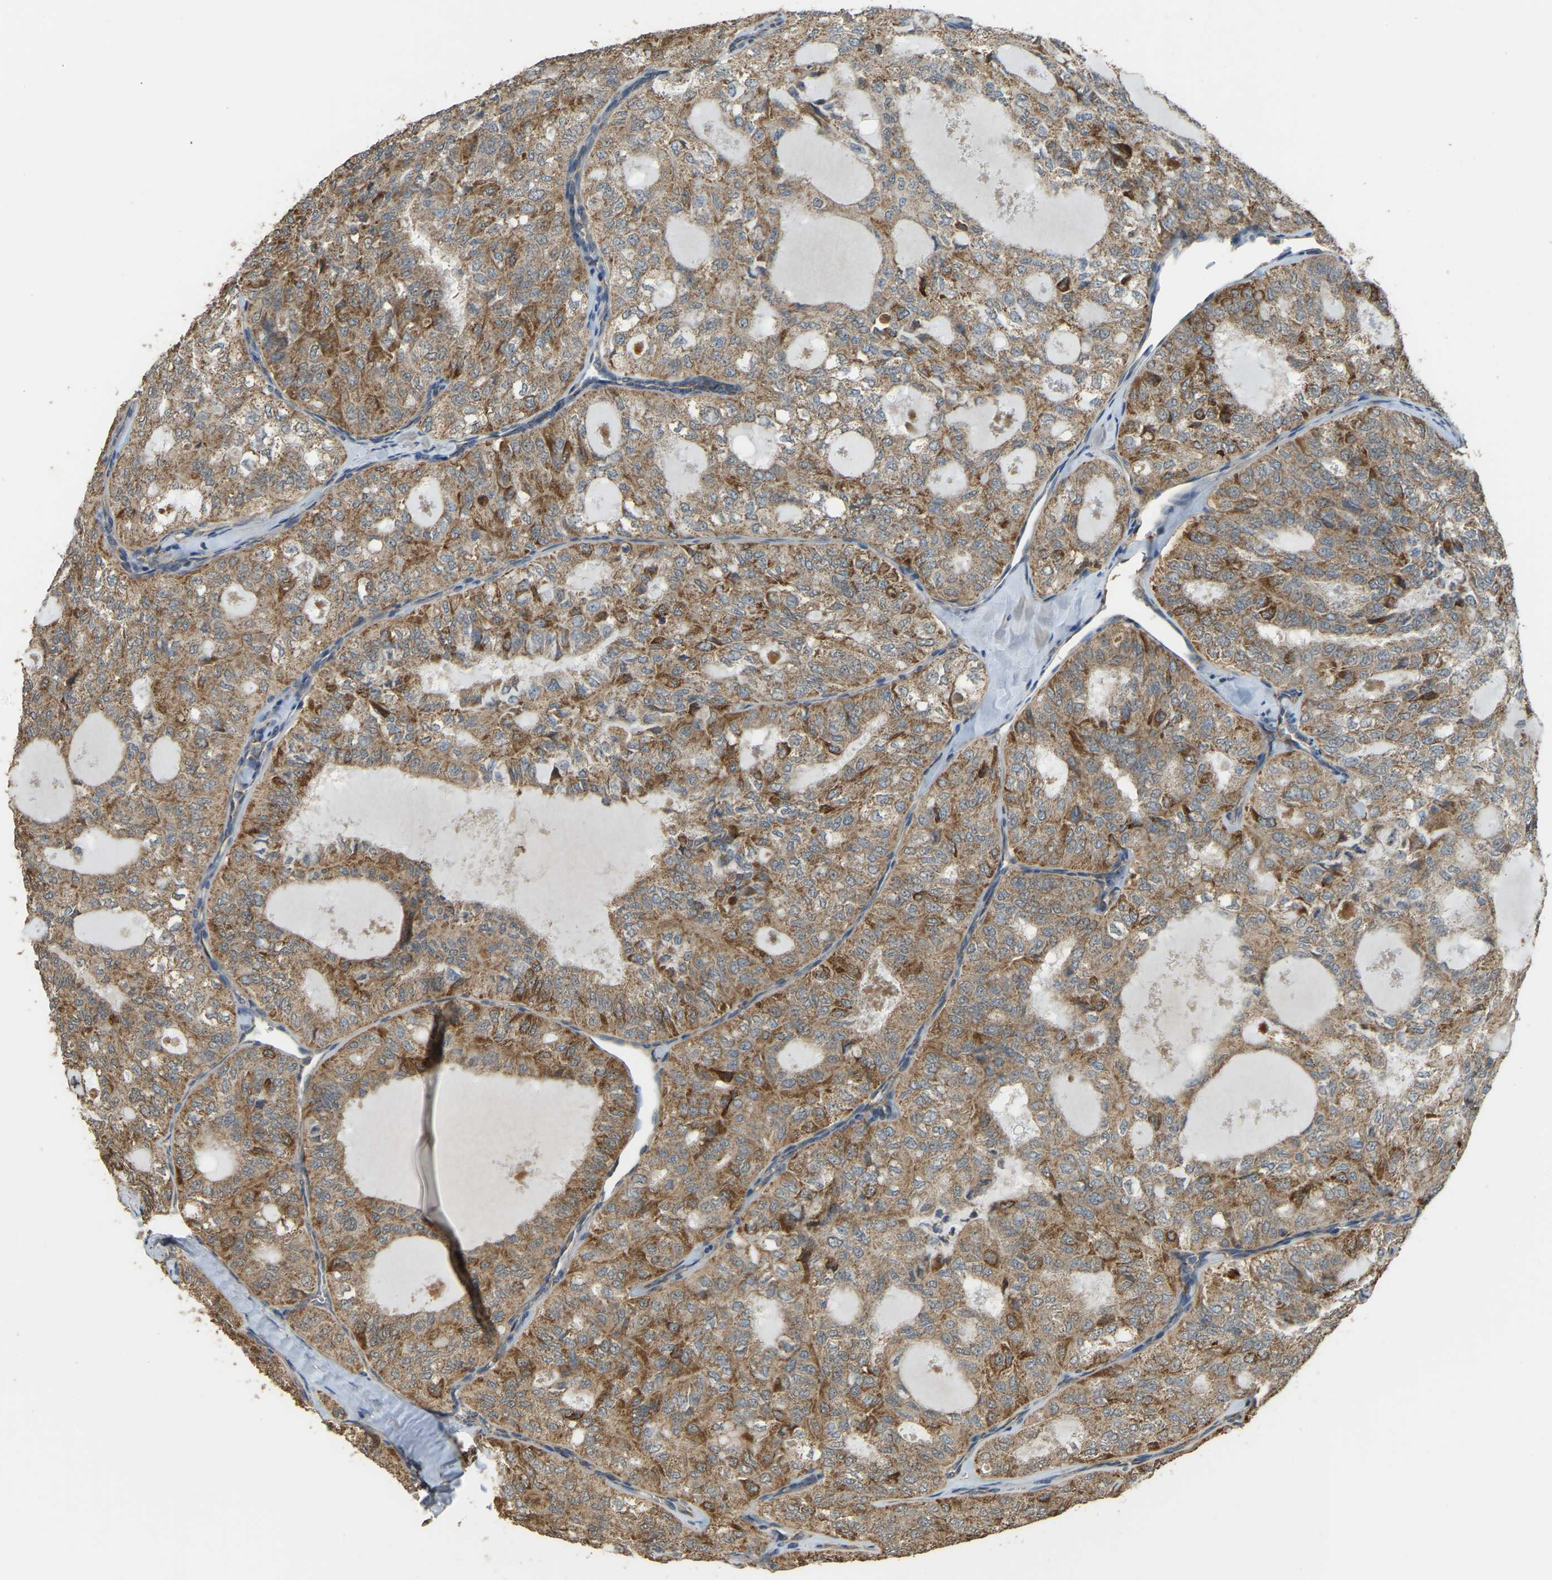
{"staining": {"intensity": "moderate", "quantity": ">75%", "location": "cytoplasmic/membranous"}, "tissue": "thyroid cancer", "cell_type": "Tumor cells", "image_type": "cancer", "snomed": [{"axis": "morphology", "description": "Follicular adenoma carcinoma, NOS"}, {"axis": "topography", "description": "Thyroid gland"}], "caption": "Immunohistochemistry staining of follicular adenoma carcinoma (thyroid), which shows medium levels of moderate cytoplasmic/membranous expression in about >75% of tumor cells indicating moderate cytoplasmic/membranous protein positivity. The staining was performed using DAB (brown) for protein detection and nuclei were counterstained in hematoxylin (blue).", "gene": "GNG2", "patient": {"sex": "male", "age": 75}}